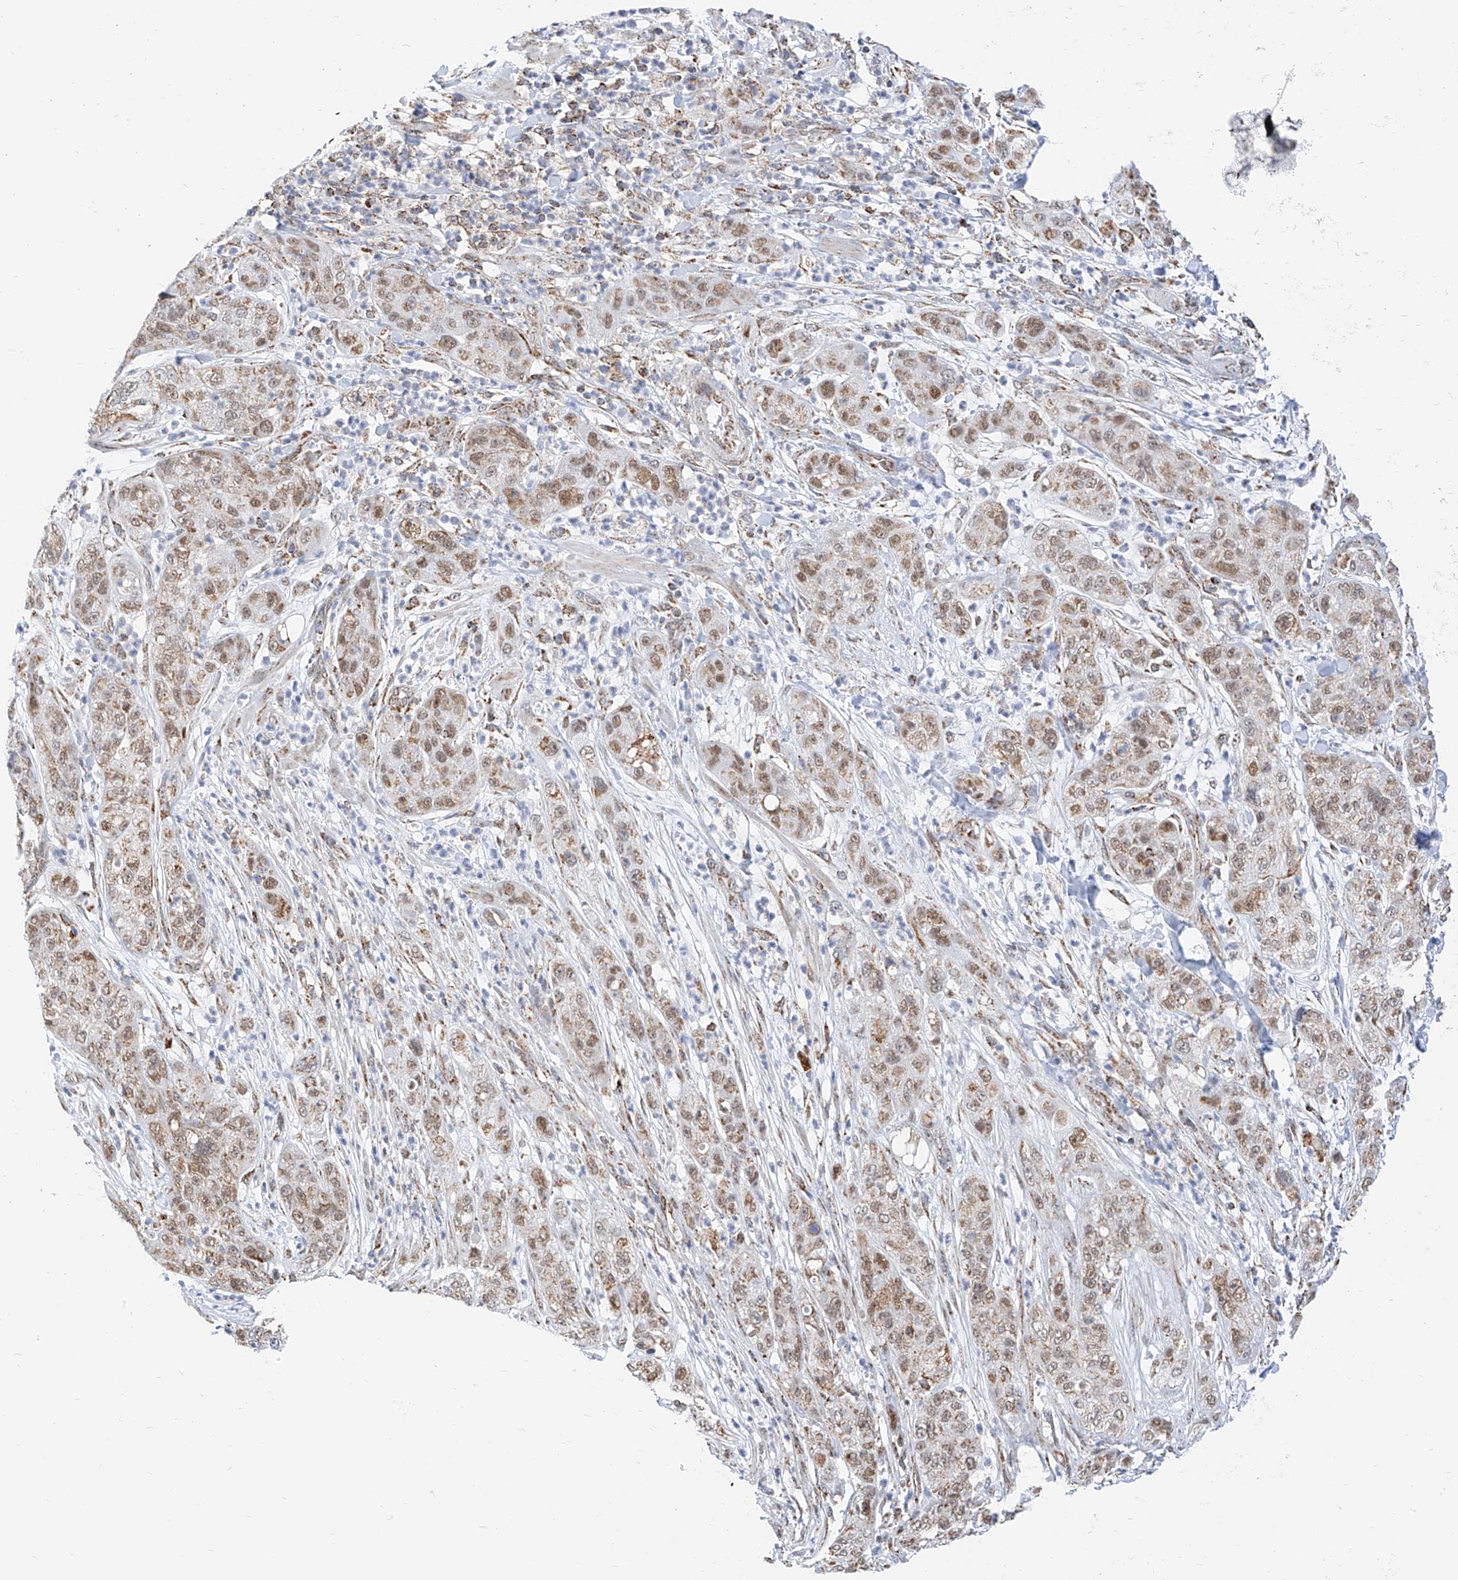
{"staining": {"intensity": "moderate", "quantity": ">75%", "location": "cytoplasmic/membranous"}, "tissue": "pancreatic cancer", "cell_type": "Tumor cells", "image_type": "cancer", "snomed": [{"axis": "morphology", "description": "Adenocarcinoma, NOS"}, {"axis": "topography", "description": "Pancreas"}], "caption": "Moderate cytoplasmic/membranous staining for a protein is present in approximately >75% of tumor cells of pancreatic cancer using immunohistochemistry.", "gene": "NALCN", "patient": {"sex": "female", "age": 78}}